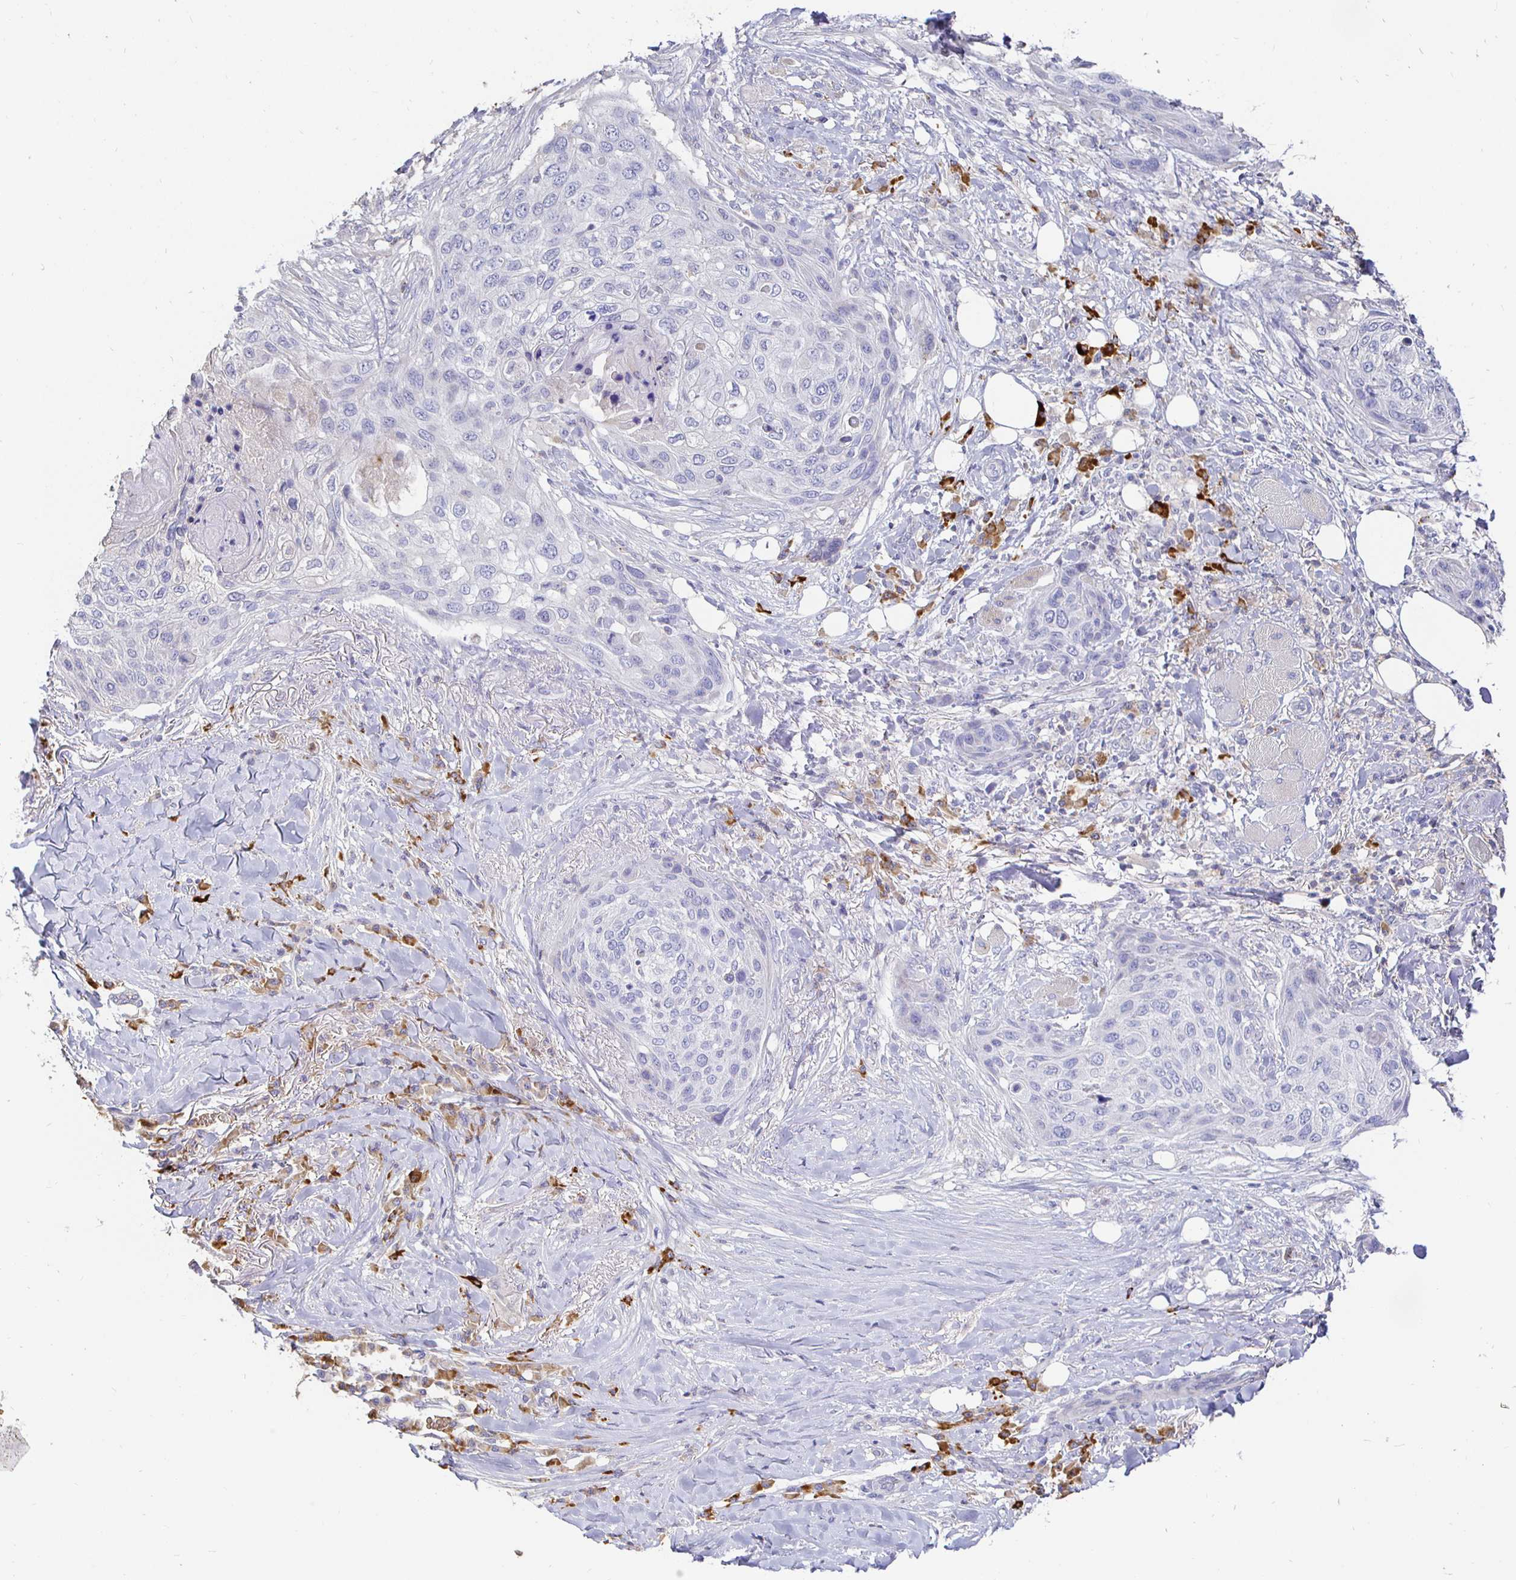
{"staining": {"intensity": "negative", "quantity": "none", "location": "none"}, "tissue": "skin cancer", "cell_type": "Tumor cells", "image_type": "cancer", "snomed": [{"axis": "morphology", "description": "Squamous cell carcinoma, NOS"}, {"axis": "topography", "description": "Skin"}], "caption": "A histopathology image of skin cancer (squamous cell carcinoma) stained for a protein displays no brown staining in tumor cells.", "gene": "CXCR3", "patient": {"sex": "female", "age": 87}}